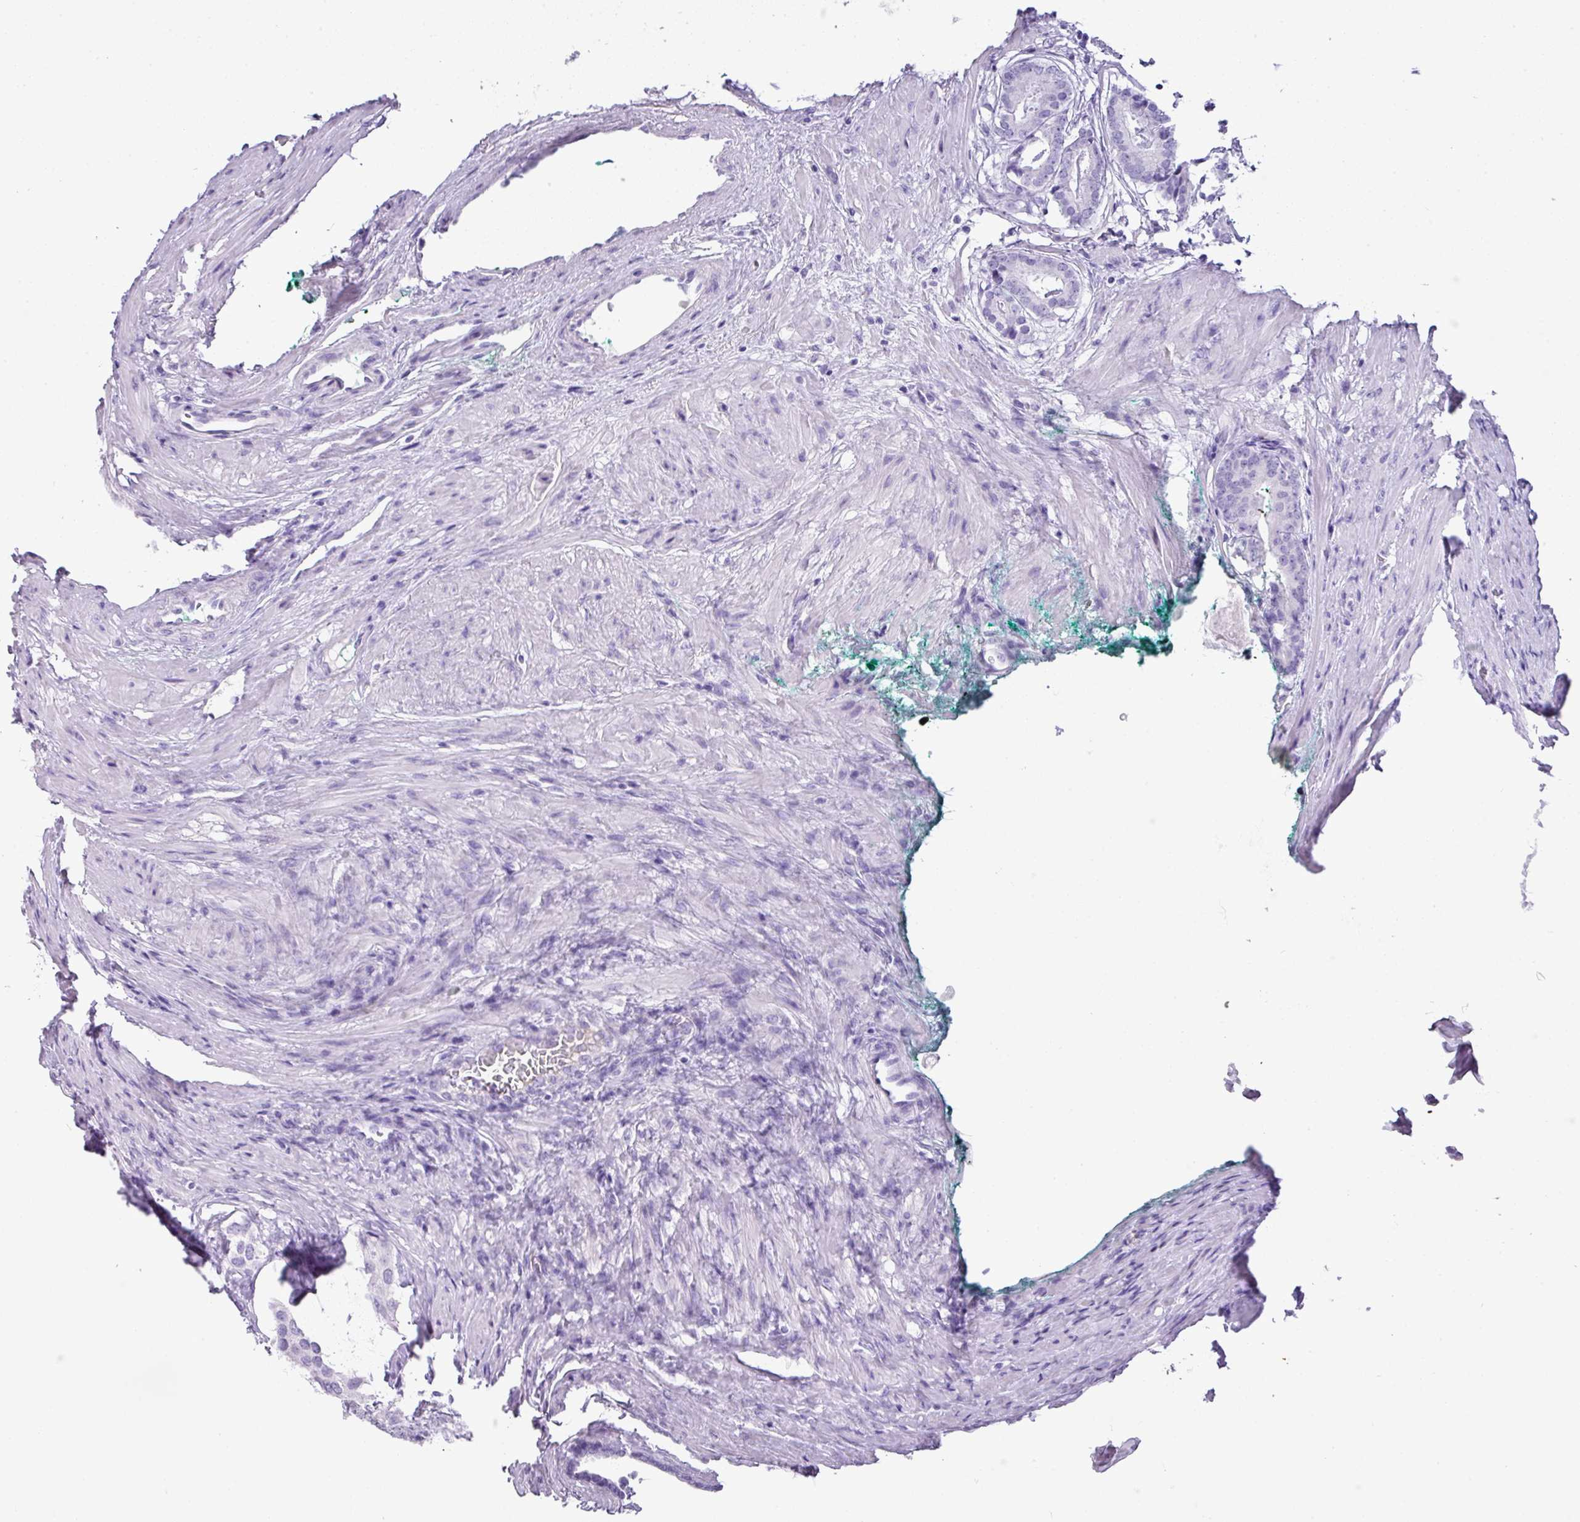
{"staining": {"intensity": "negative", "quantity": "none", "location": "none"}, "tissue": "prostate cancer", "cell_type": "Tumor cells", "image_type": "cancer", "snomed": [{"axis": "morphology", "description": "Adenocarcinoma, Low grade"}, {"axis": "topography", "description": "Prostate"}], "caption": "IHC of low-grade adenocarcinoma (prostate) displays no expression in tumor cells. The staining was performed using DAB (3,3'-diaminobenzidine) to visualize the protein expression in brown, while the nuclei were stained in blue with hematoxylin (Magnification: 20x).", "gene": "TNP1", "patient": {"sex": "male", "age": 71}}